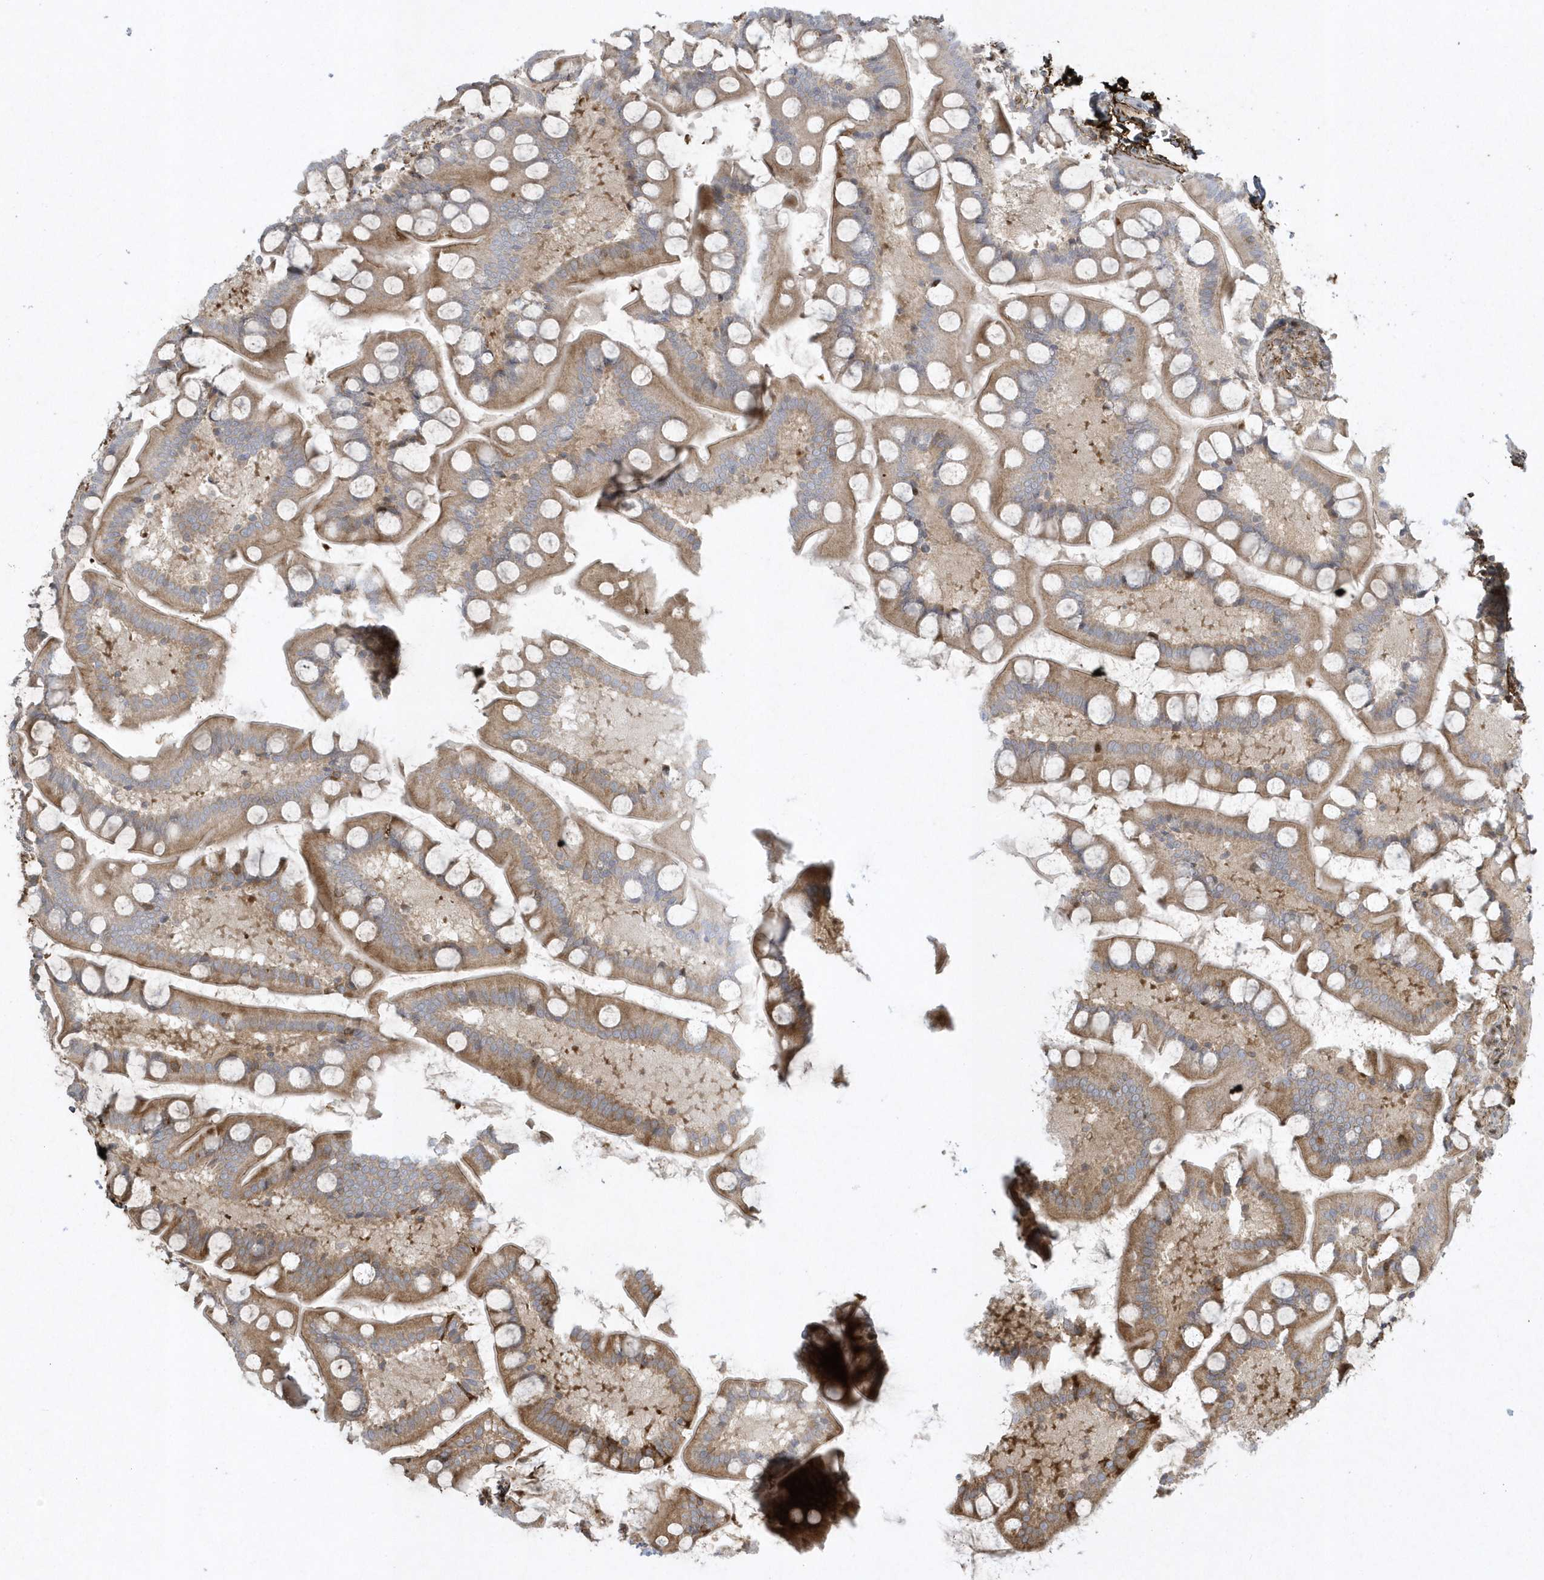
{"staining": {"intensity": "moderate", "quantity": ">75%", "location": "cytoplasmic/membranous"}, "tissue": "small intestine", "cell_type": "Glandular cells", "image_type": "normal", "snomed": [{"axis": "morphology", "description": "Normal tissue, NOS"}, {"axis": "topography", "description": "Small intestine"}], "caption": "IHC of unremarkable human small intestine demonstrates medium levels of moderate cytoplasmic/membranous positivity in approximately >75% of glandular cells.", "gene": "MASP2", "patient": {"sex": "male", "age": 41}}